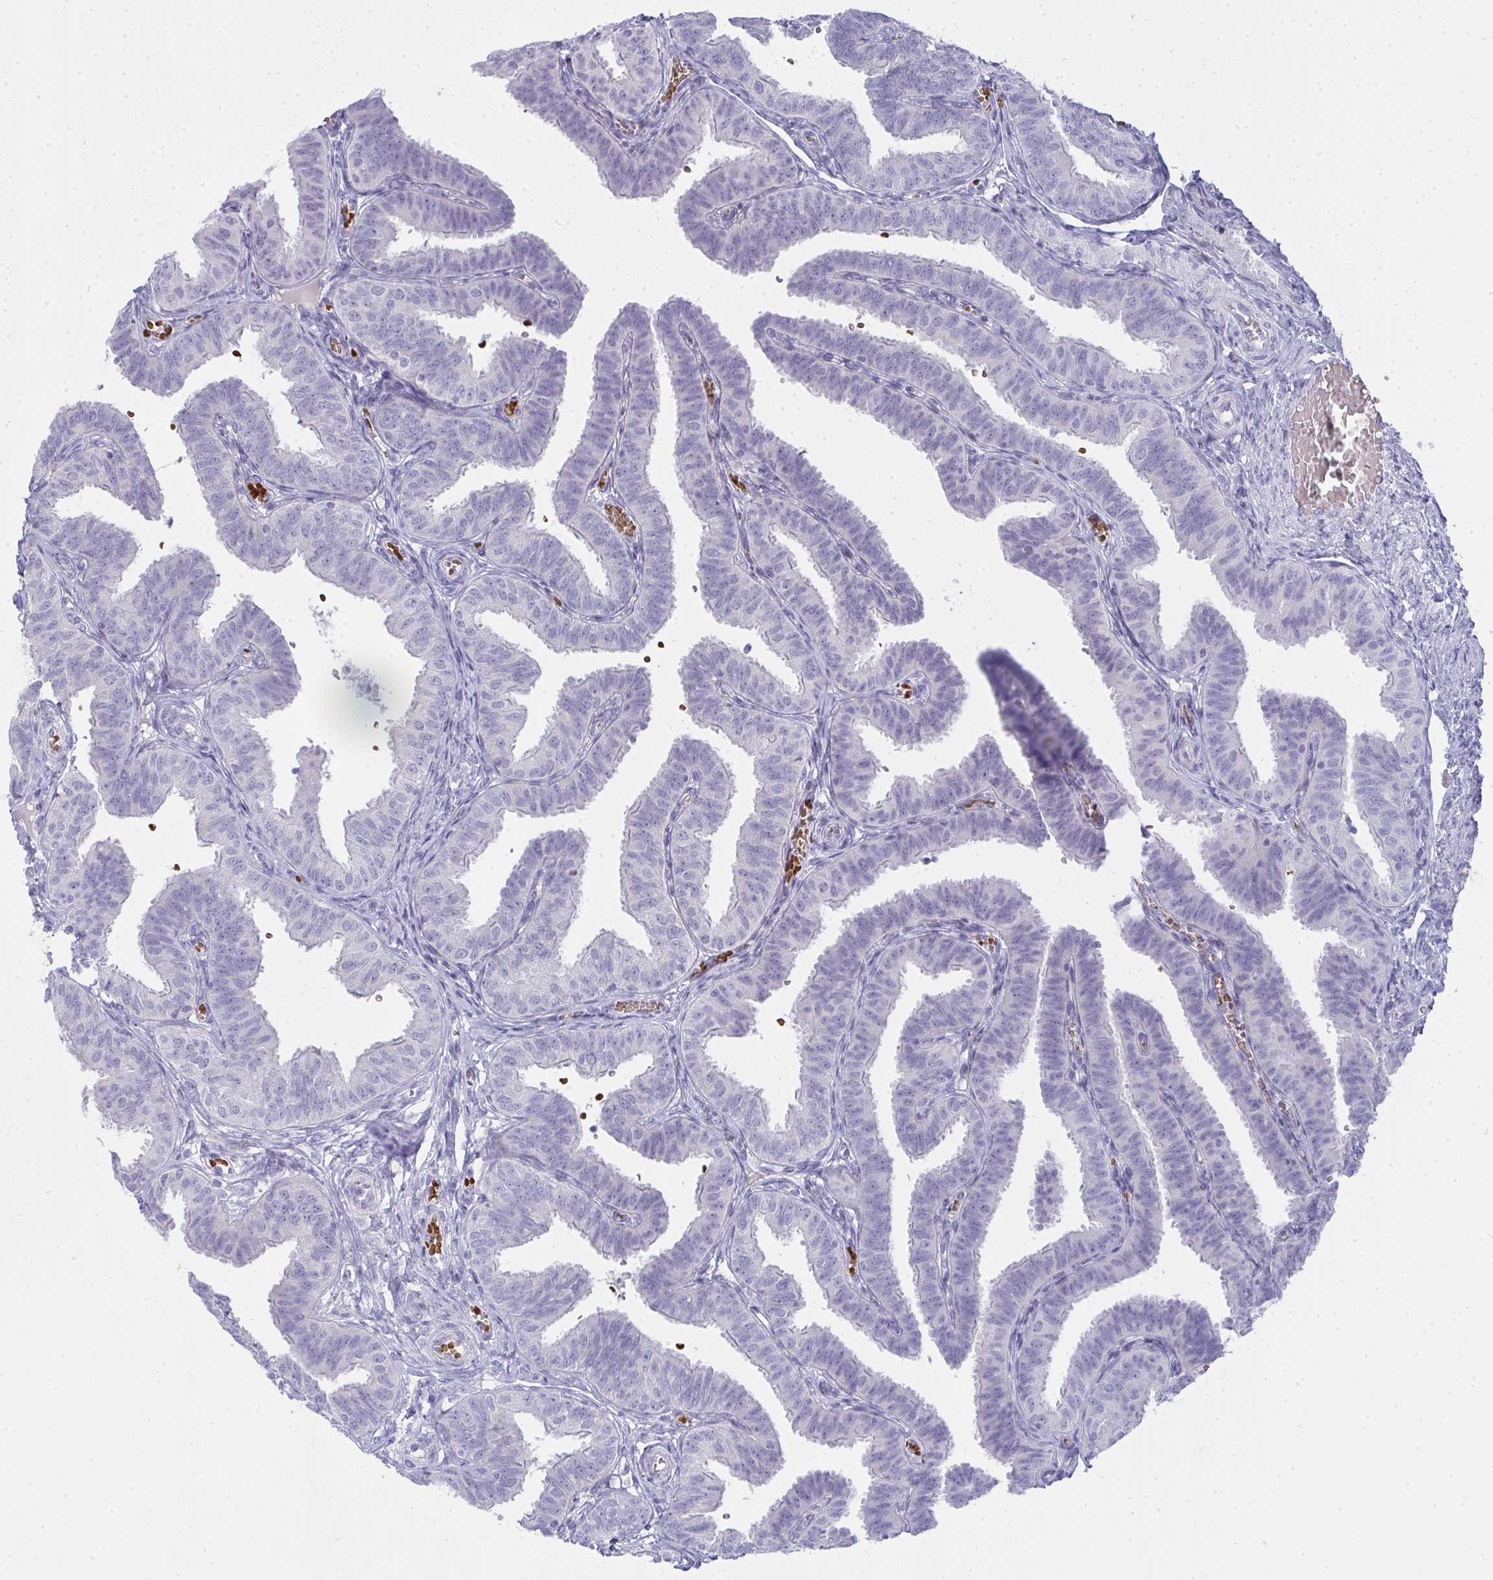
{"staining": {"intensity": "negative", "quantity": "none", "location": "none"}, "tissue": "fallopian tube", "cell_type": "Glandular cells", "image_type": "normal", "snomed": [{"axis": "morphology", "description": "Normal tissue, NOS"}, {"axis": "topography", "description": "Fallopian tube"}], "caption": "A micrograph of human fallopian tube is negative for staining in glandular cells. (DAB (3,3'-diaminobenzidine) immunohistochemistry with hematoxylin counter stain).", "gene": "ZNF182", "patient": {"sex": "female", "age": 25}}